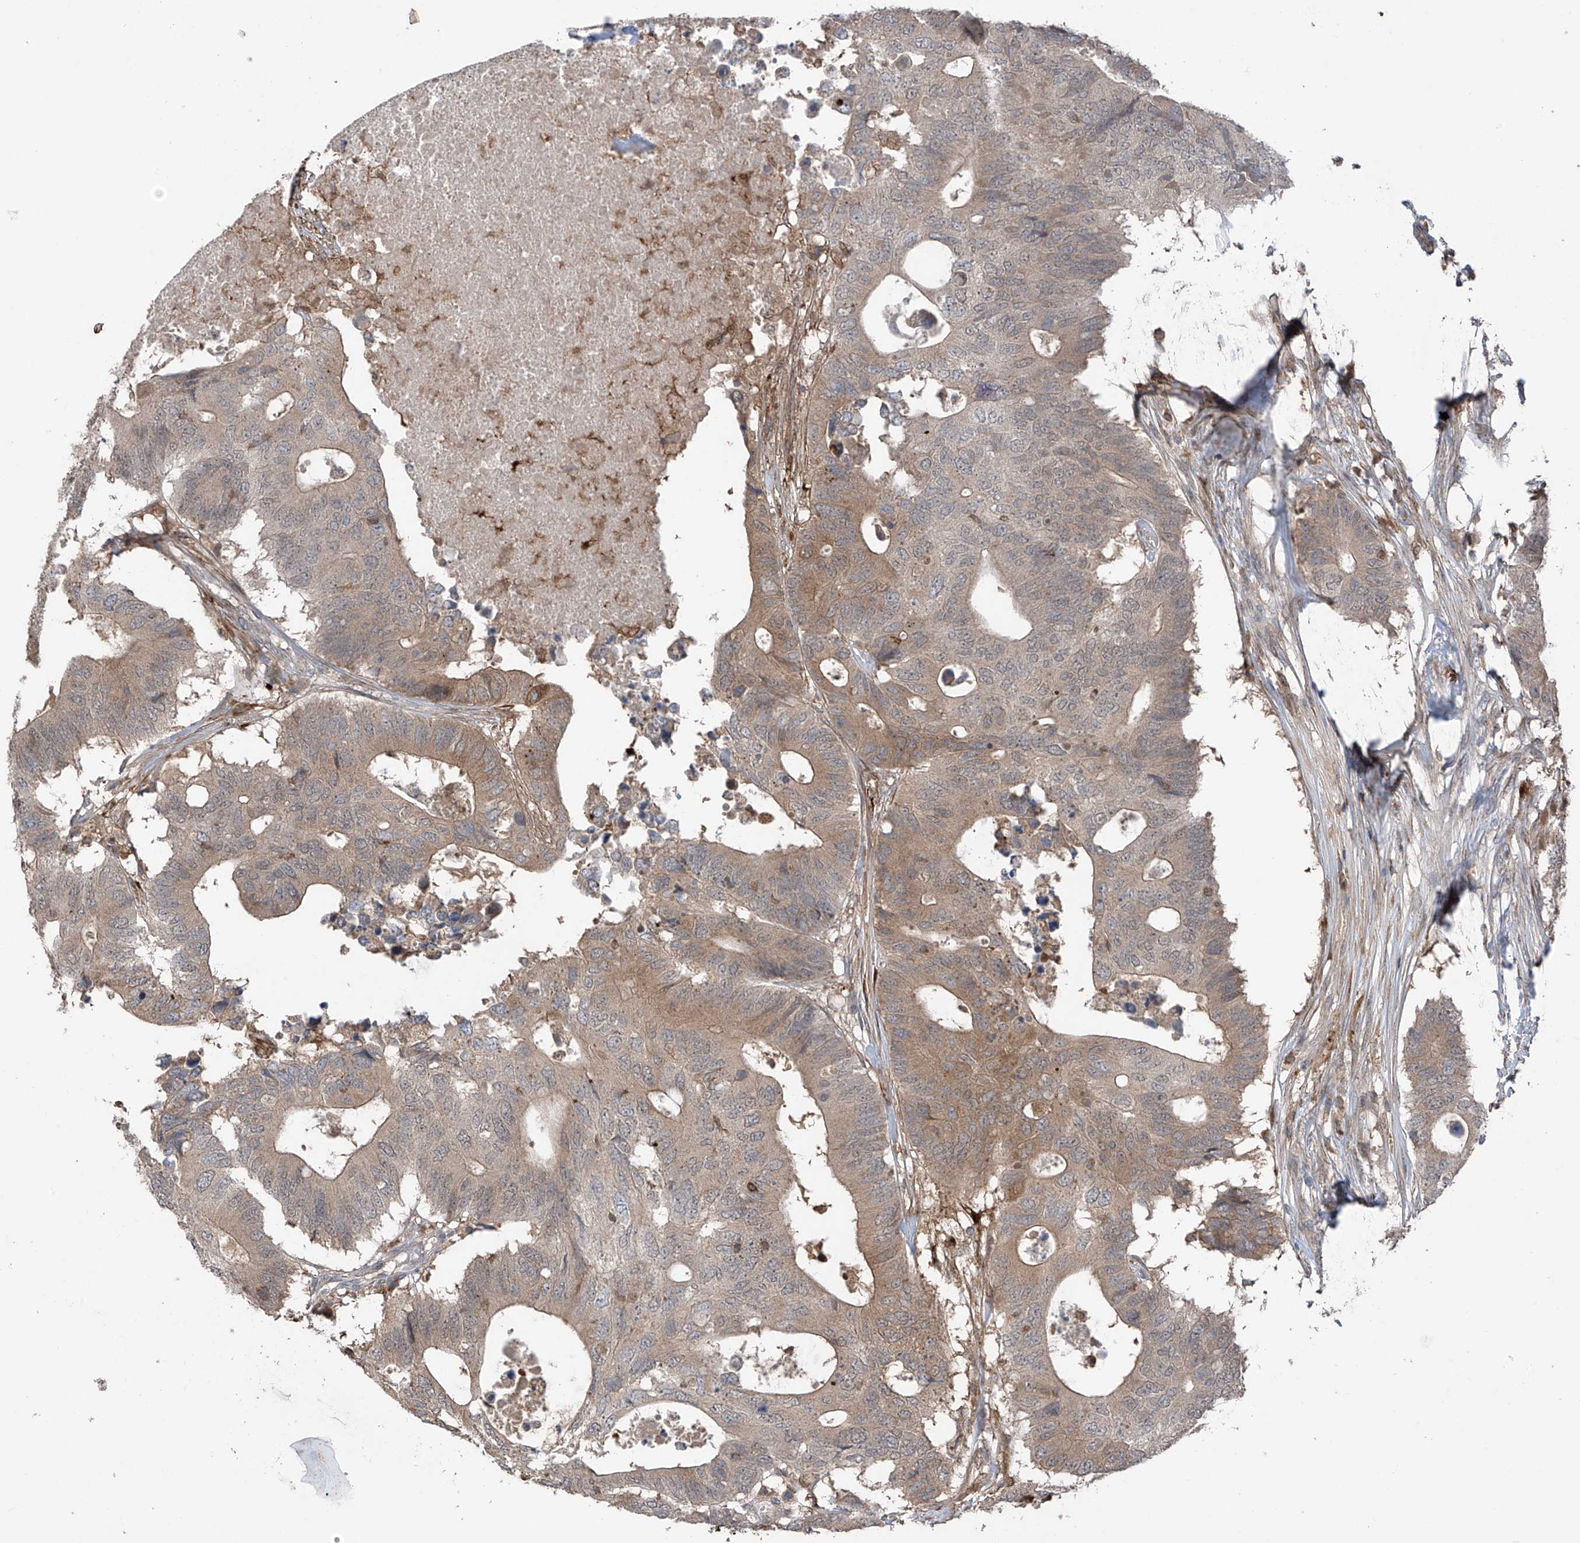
{"staining": {"intensity": "weak", "quantity": "25%-75%", "location": "cytoplasmic/membranous"}, "tissue": "colorectal cancer", "cell_type": "Tumor cells", "image_type": "cancer", "snomed": [{"axis": "morphology", "description": "Adenocarcinoma, NOS"}, {"axis": "topography", "description": "Colon"}], "caption": "Tumor cells show low levels of weak cytoplasmic/membranous positivity in about 25%-75% of cells in human adenocarcinoma (colorectal).", "gene": "SAMD3", "patient": {"sex": "male", "age": 71}}